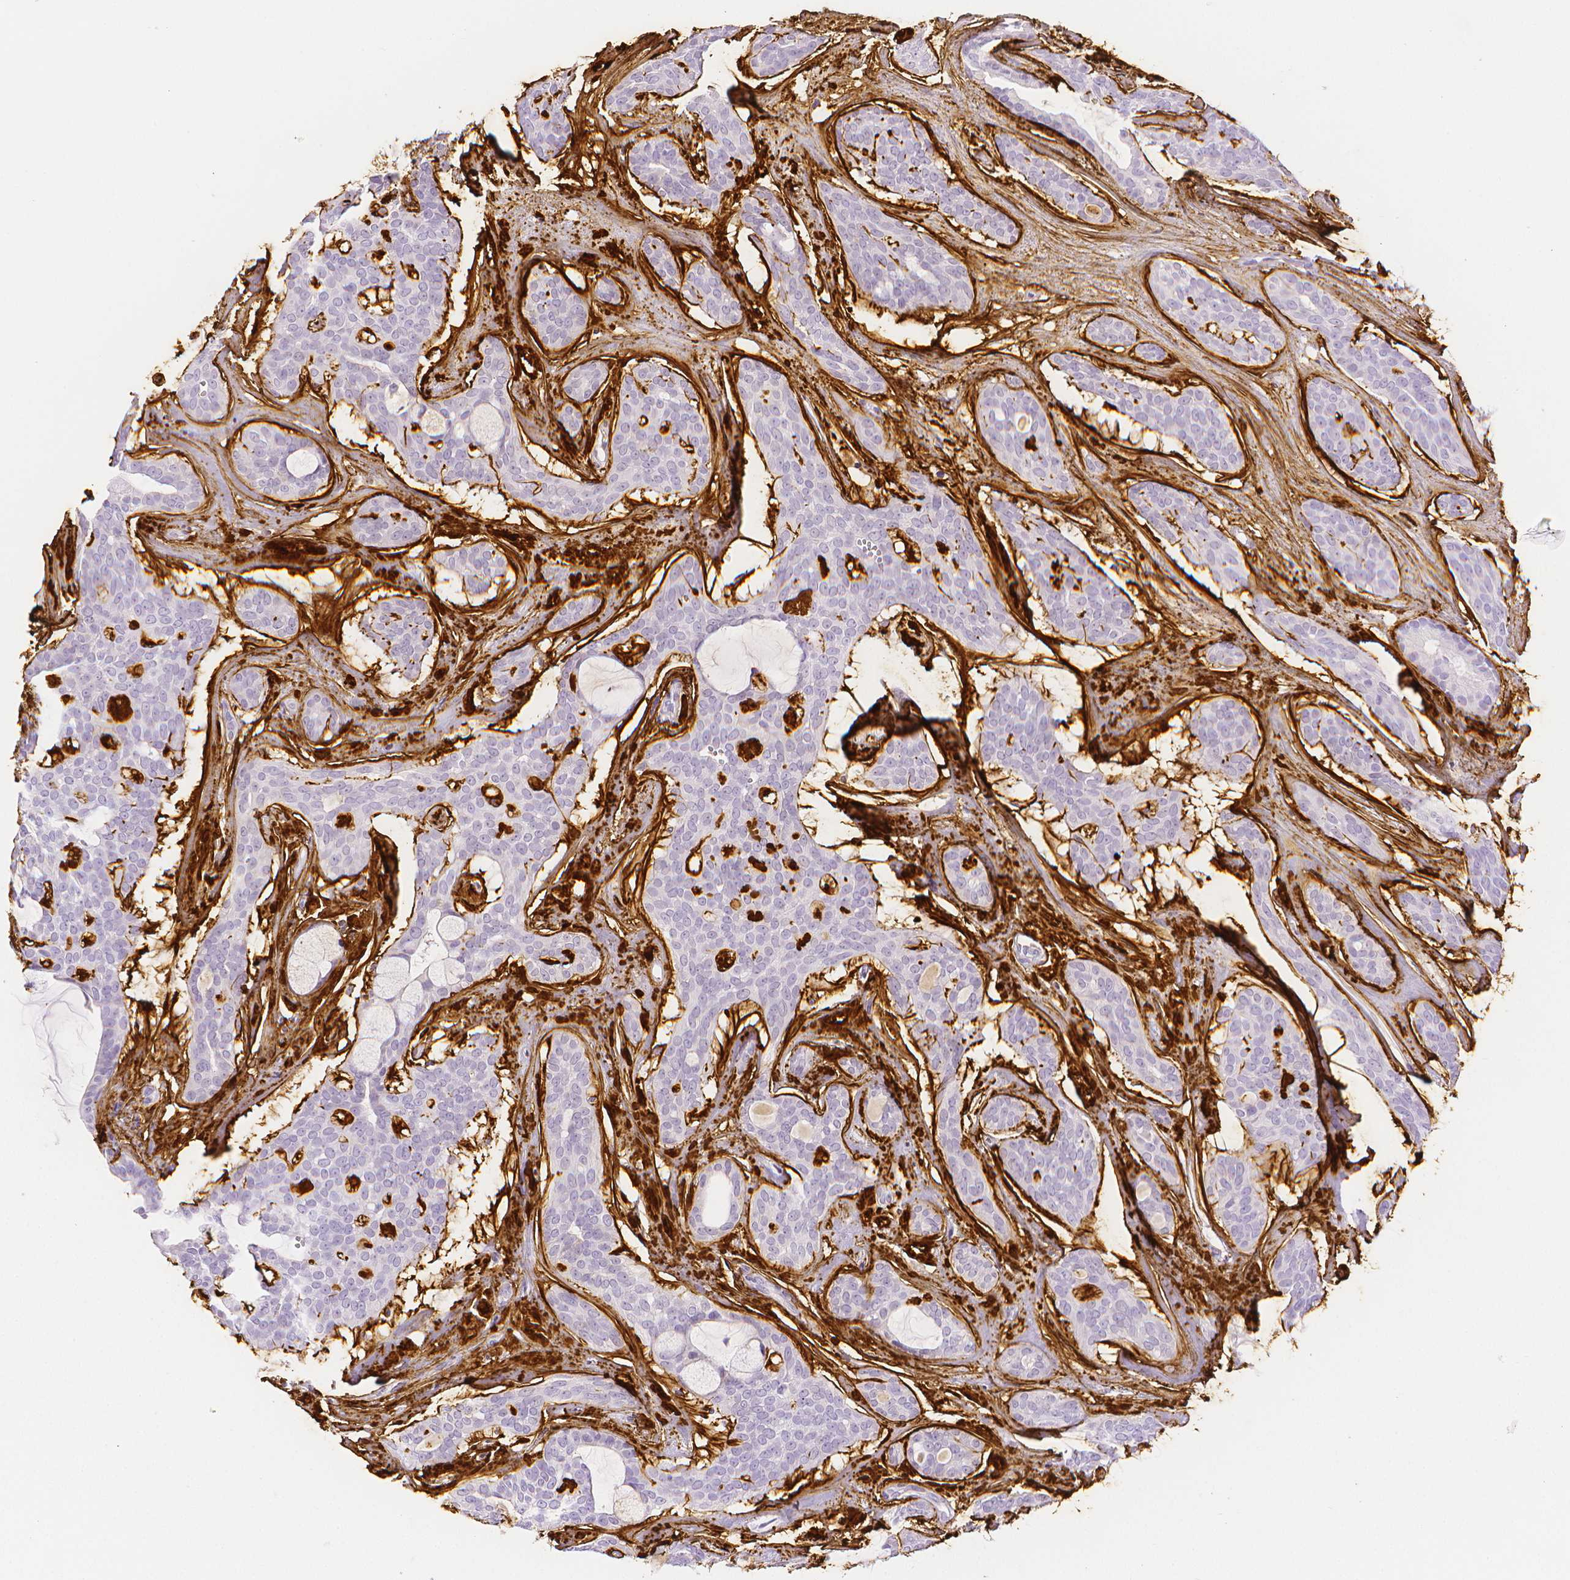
{"staining": {"intensity": "negative", "quantity": "none", "location": "none"}, "tissue": "head and neck cancer", "cell_type": "Tumor cells", "image_type": "cancer", "snomed": [{"axis": "morphology", "description": "Adenocarcinoma, NOS"}, {"axis": "topography", "description": "Head-Neck"}], "caption": "Human adenocarcinoma (head and neck) stained for a protein using immunohistochemistry reveals no positivity in tumor cells.", "gene": "FBN1", "patient": {"sex": "male", "age": 66}}